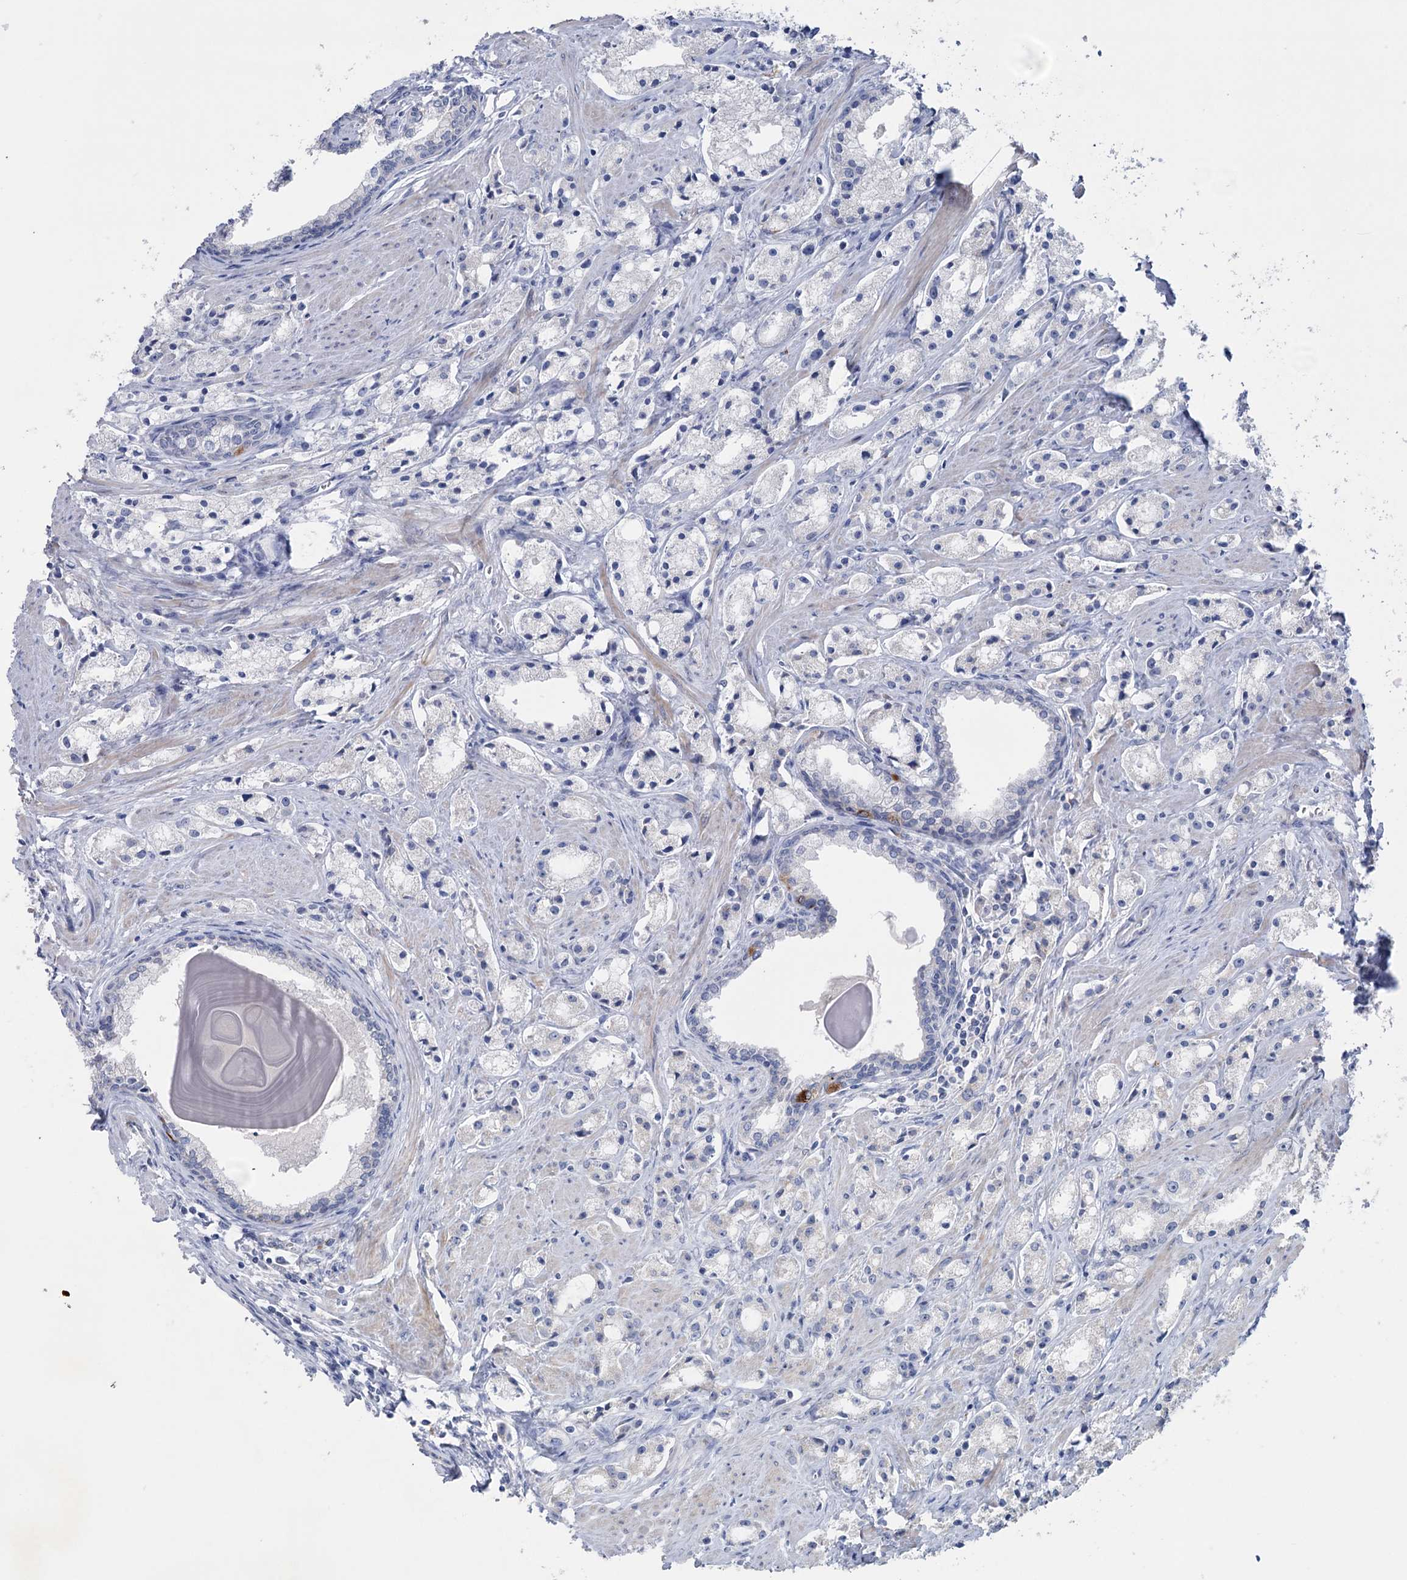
{"staining": {"intensity": "negative", "quantity": "none", "location": "none"}, "tissue": "prostate cancer", "cell_type": "Tumor cells", "image_type": "cancer", "snomed": [{"axis": "morphology", "description": "Adenocarcinoma, High grade"}, {"axis": "topography", "description": "Prostate"}], "caption": "This is an IHC micrograph of prostate high-grade adenocarcinoma. There is no staining in tumor cells.", "gene": "MTCH2", "patient": {"sex": "male", "age": 66}}